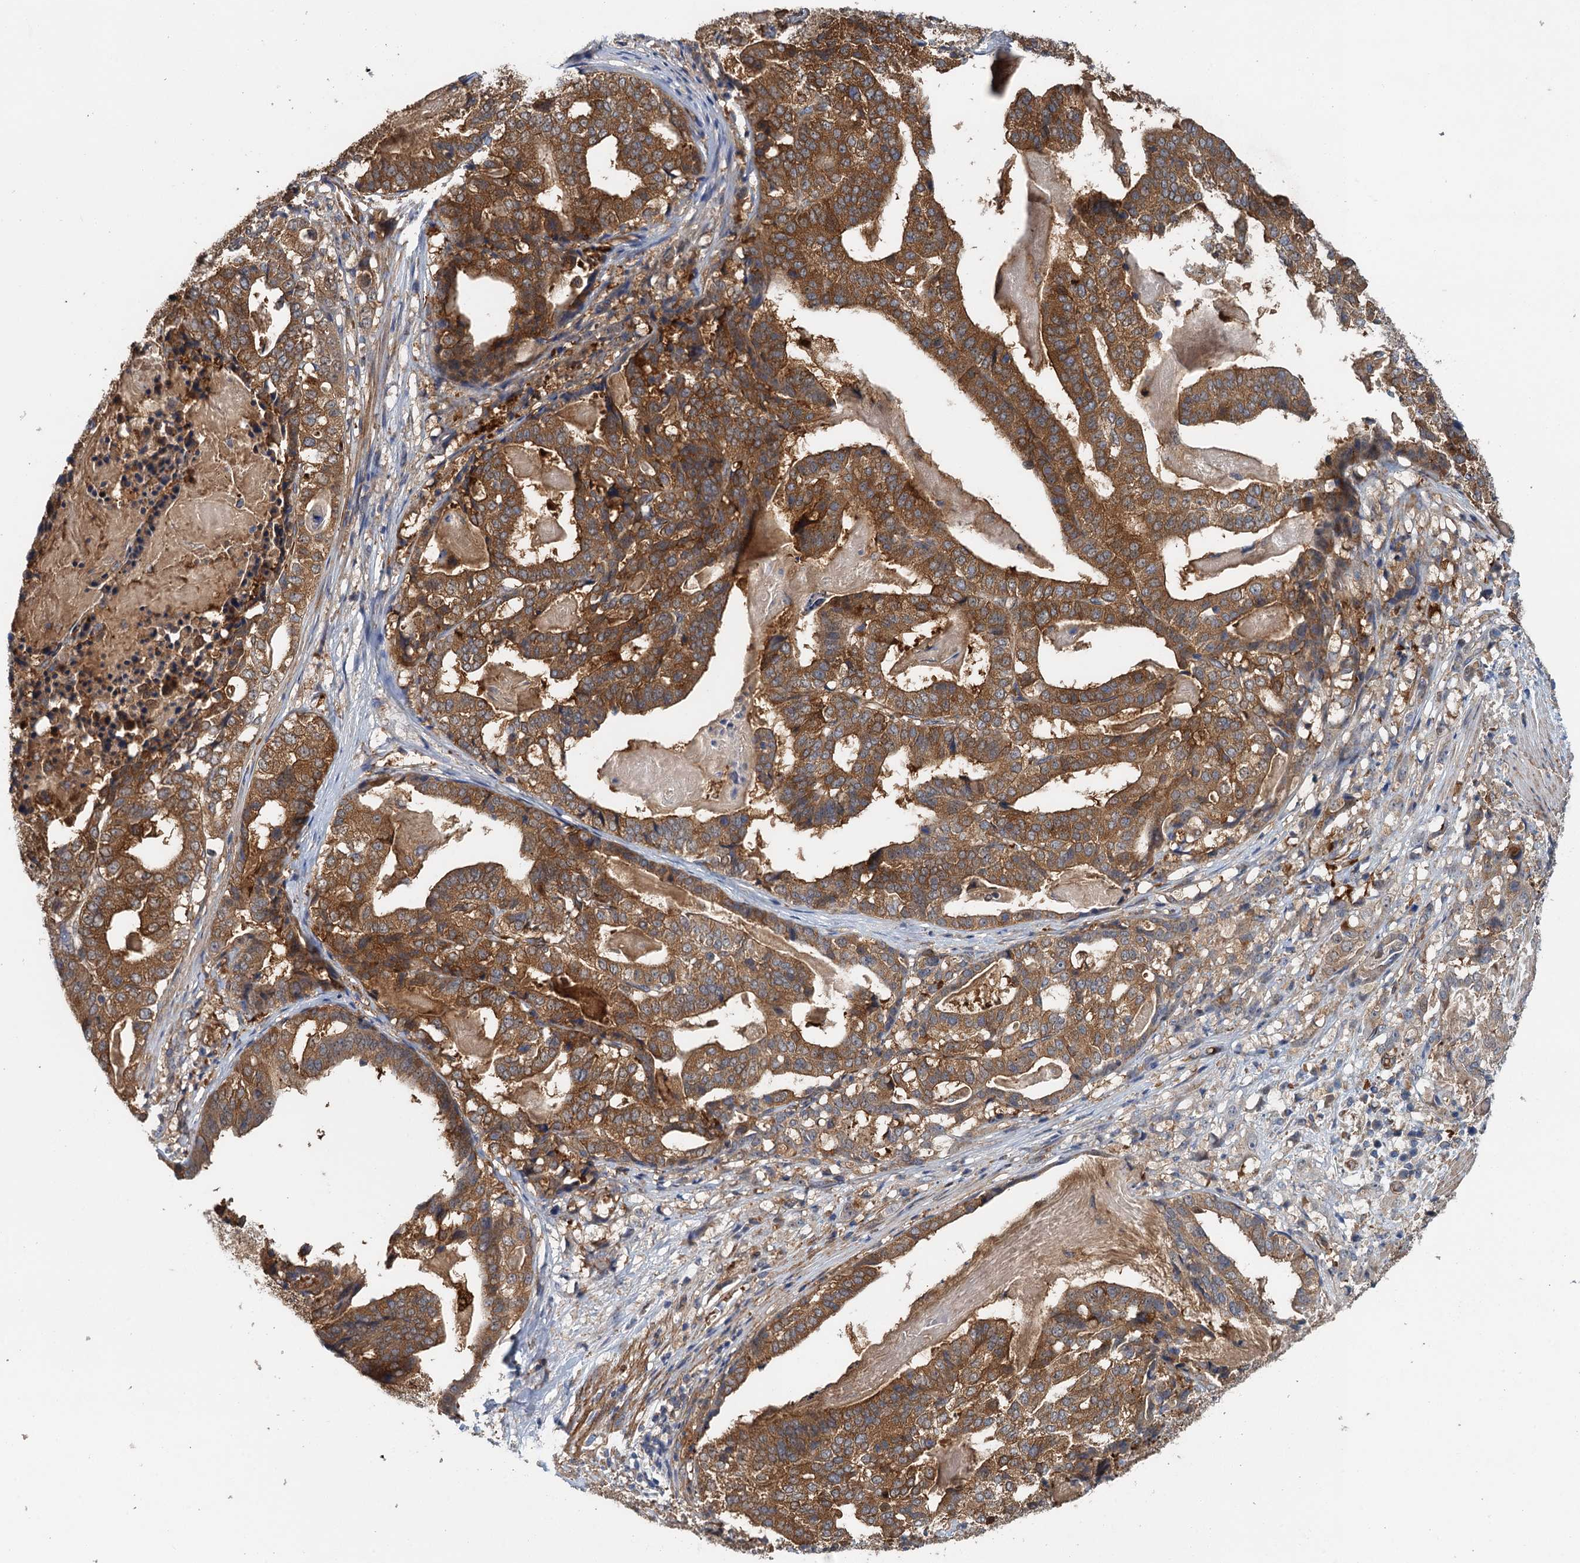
{"staining": {"intensity": "moderate", "quantity": ">75%", "location": "cytoplasmic/membranous"}, "tissue": "stomach cancer", "cell_type": "Tumor cells", "image_type": "cancer", "snomed": [{"axis": "morphology", "description": "Adenocarcinoma, NOS"}, {"axis": "topography", "description": "Stomach"}], "caption": "This micrograph shows immunohistochemistry staining of stomach adenocarcinoma, with medium moderate cytoplasmic/membranous expression in approximately >75% of tumor cells.", "gene": "RSAD2", "patient": {"sex": "male", "age": 48}}